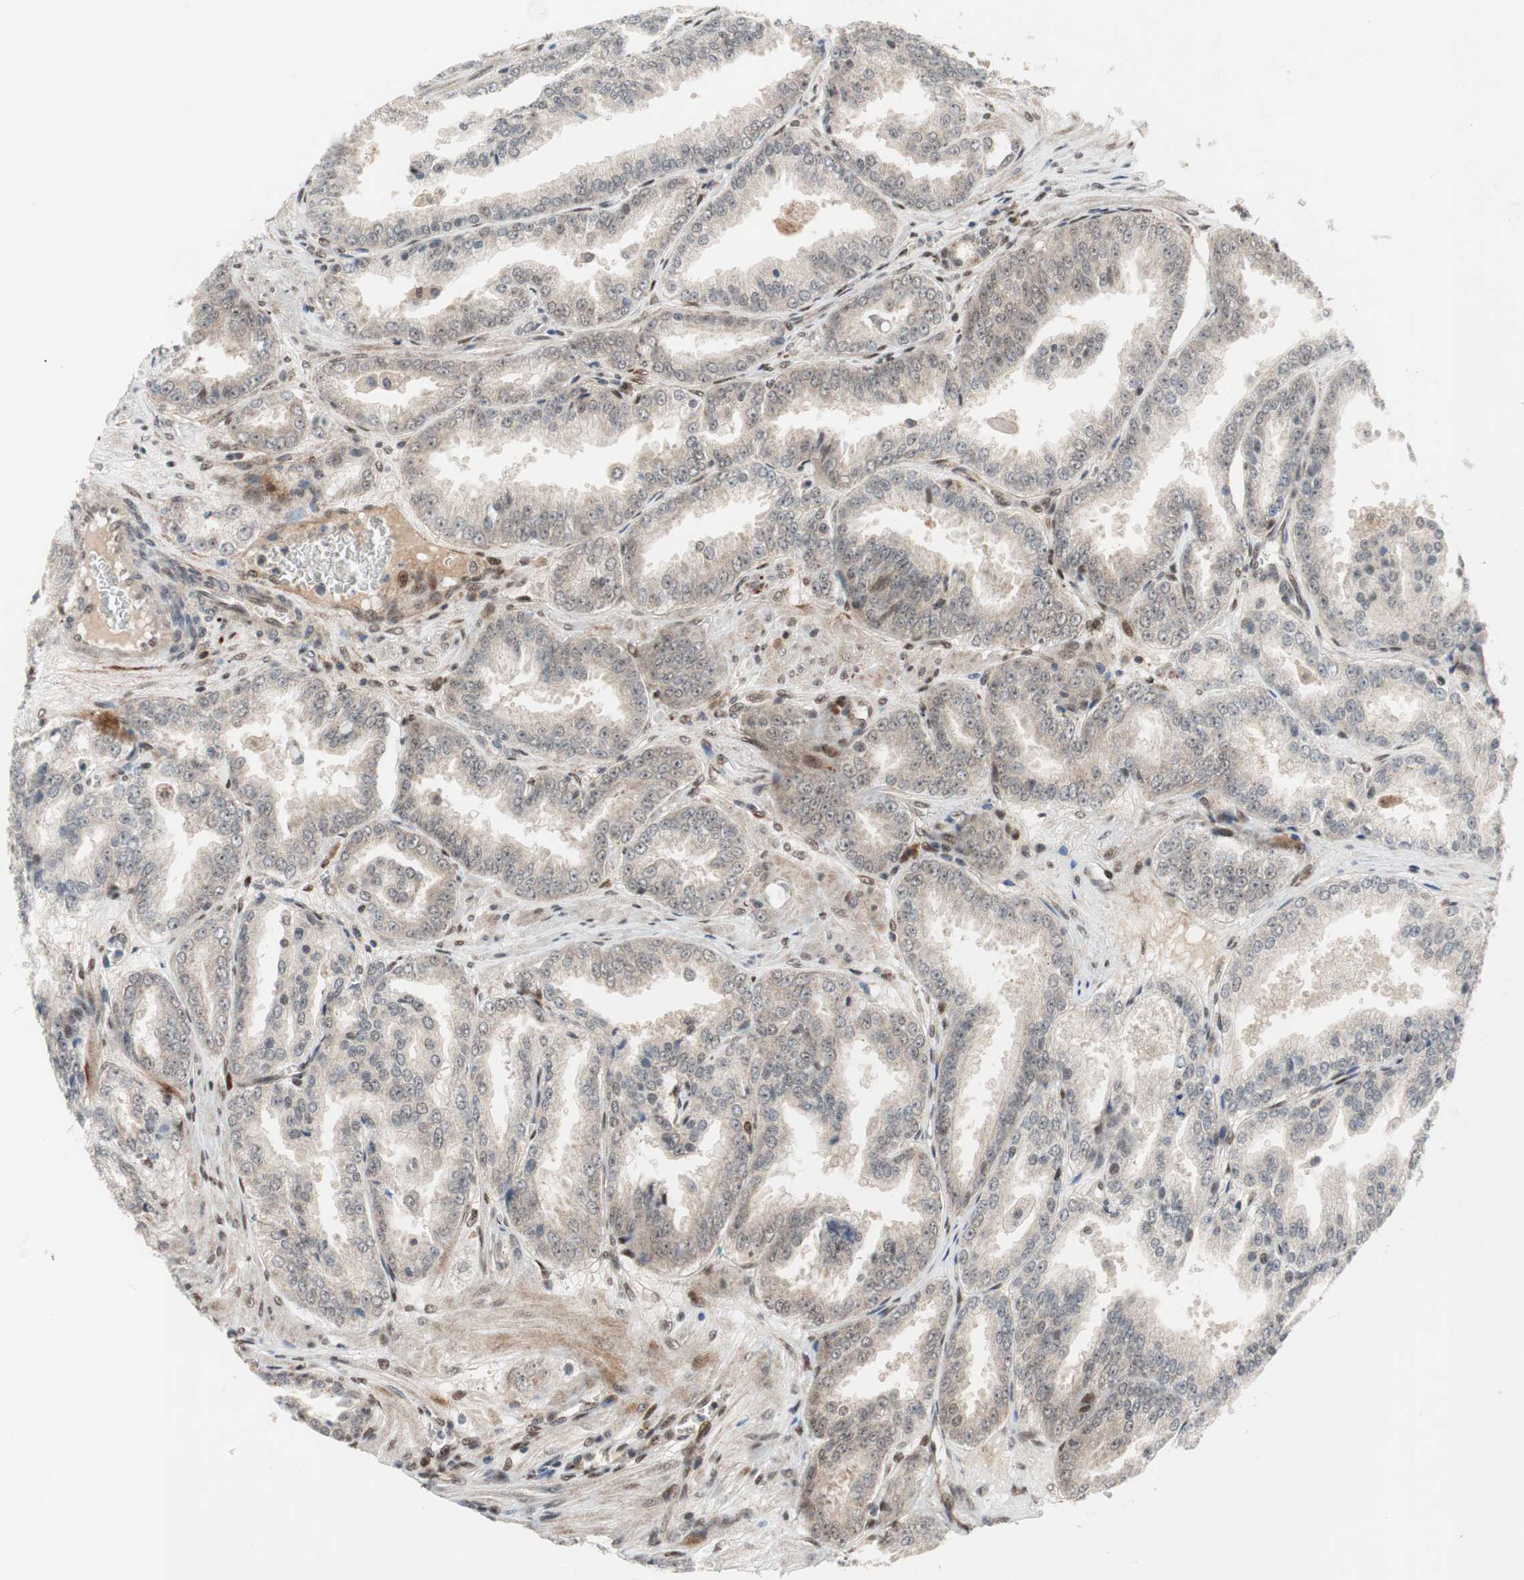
{"staining": {"intensity": "weak", "quantity": "25%-75%", "location": "cytoplasmic/membranous"}, "tissue": "prostate cancer", "cell_type": "Tumor cells", "image_type": "cancer", "snomed": [{"axis": "morphology", "description": "Adenocarcinoma, High grade"}, {"axis": "topography", "description": "Prostate"}], "caption": "Tumor cells demonstrate weak cytoplasmic/membranous positivity in approximately 25%-75% of cells in prostate cancer. Using DAB (brown) and hematoxylin (blue) stains, captured at high magnification using brightfield microscopy.", "gene": "TCF12", "patient": {"sex": "male", "age": 61}}